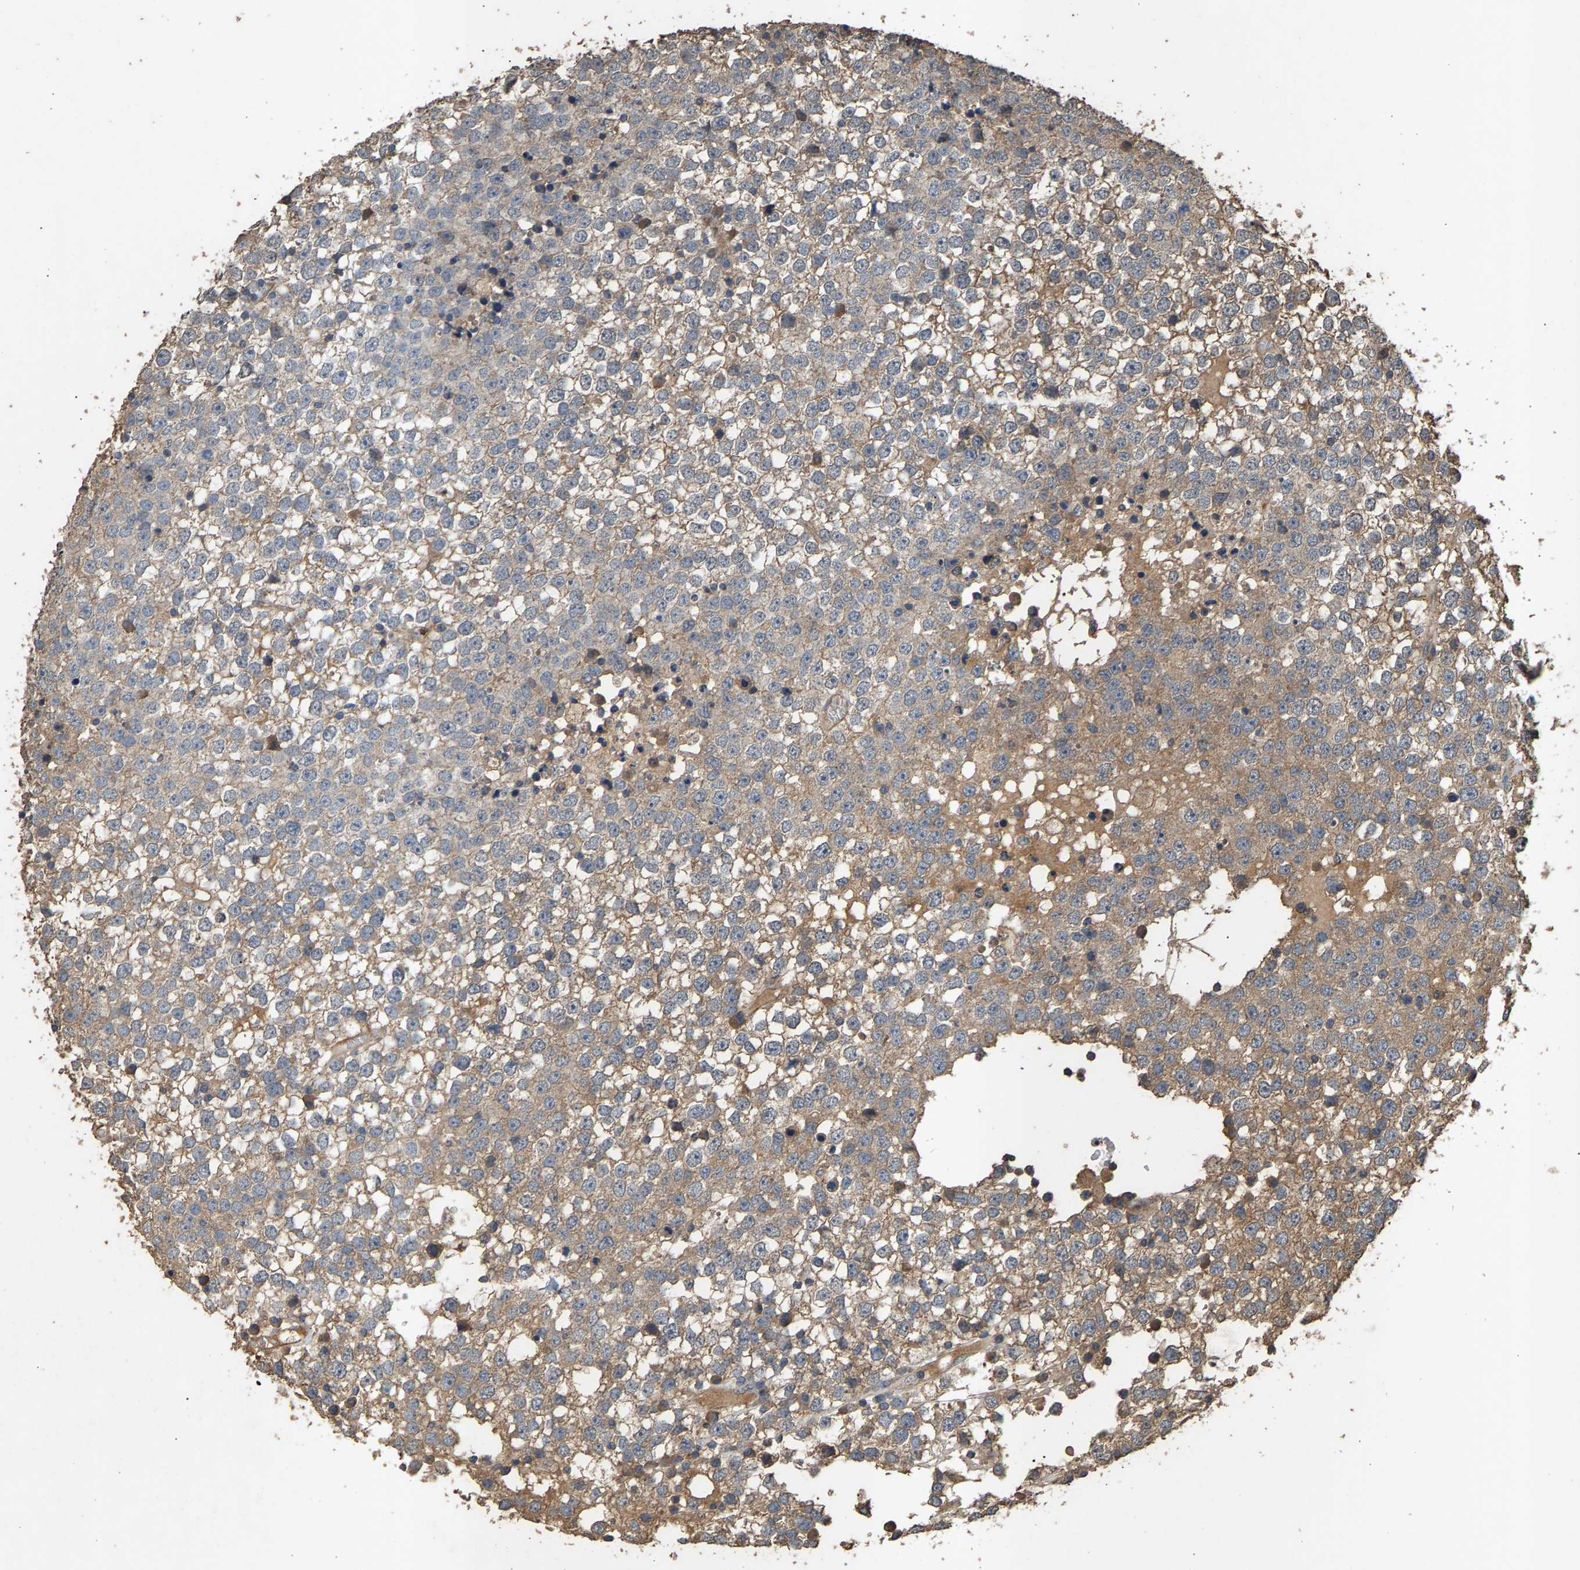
{"staining": {"intensity": "weak", "quantity": "25%-75%", "location": "cytoplasmic/membranous"}, "tissue": "testis cancer", "cell_type": "Tumor cells", "image_type": "cancer", "snomed": [{"axis": "morphology", "description": "Seminoma, NOS"}, {"axis": "topography", "description": "Testis"}], "caption": "Immunohistochemical staining of testis cancer (seminoma) shows weak cytoplasmic/membranous protein expression in about 25%-75% of tumor cells.", "gene": "HTRA3", "patient": {"sex": "male", "age": 65}}